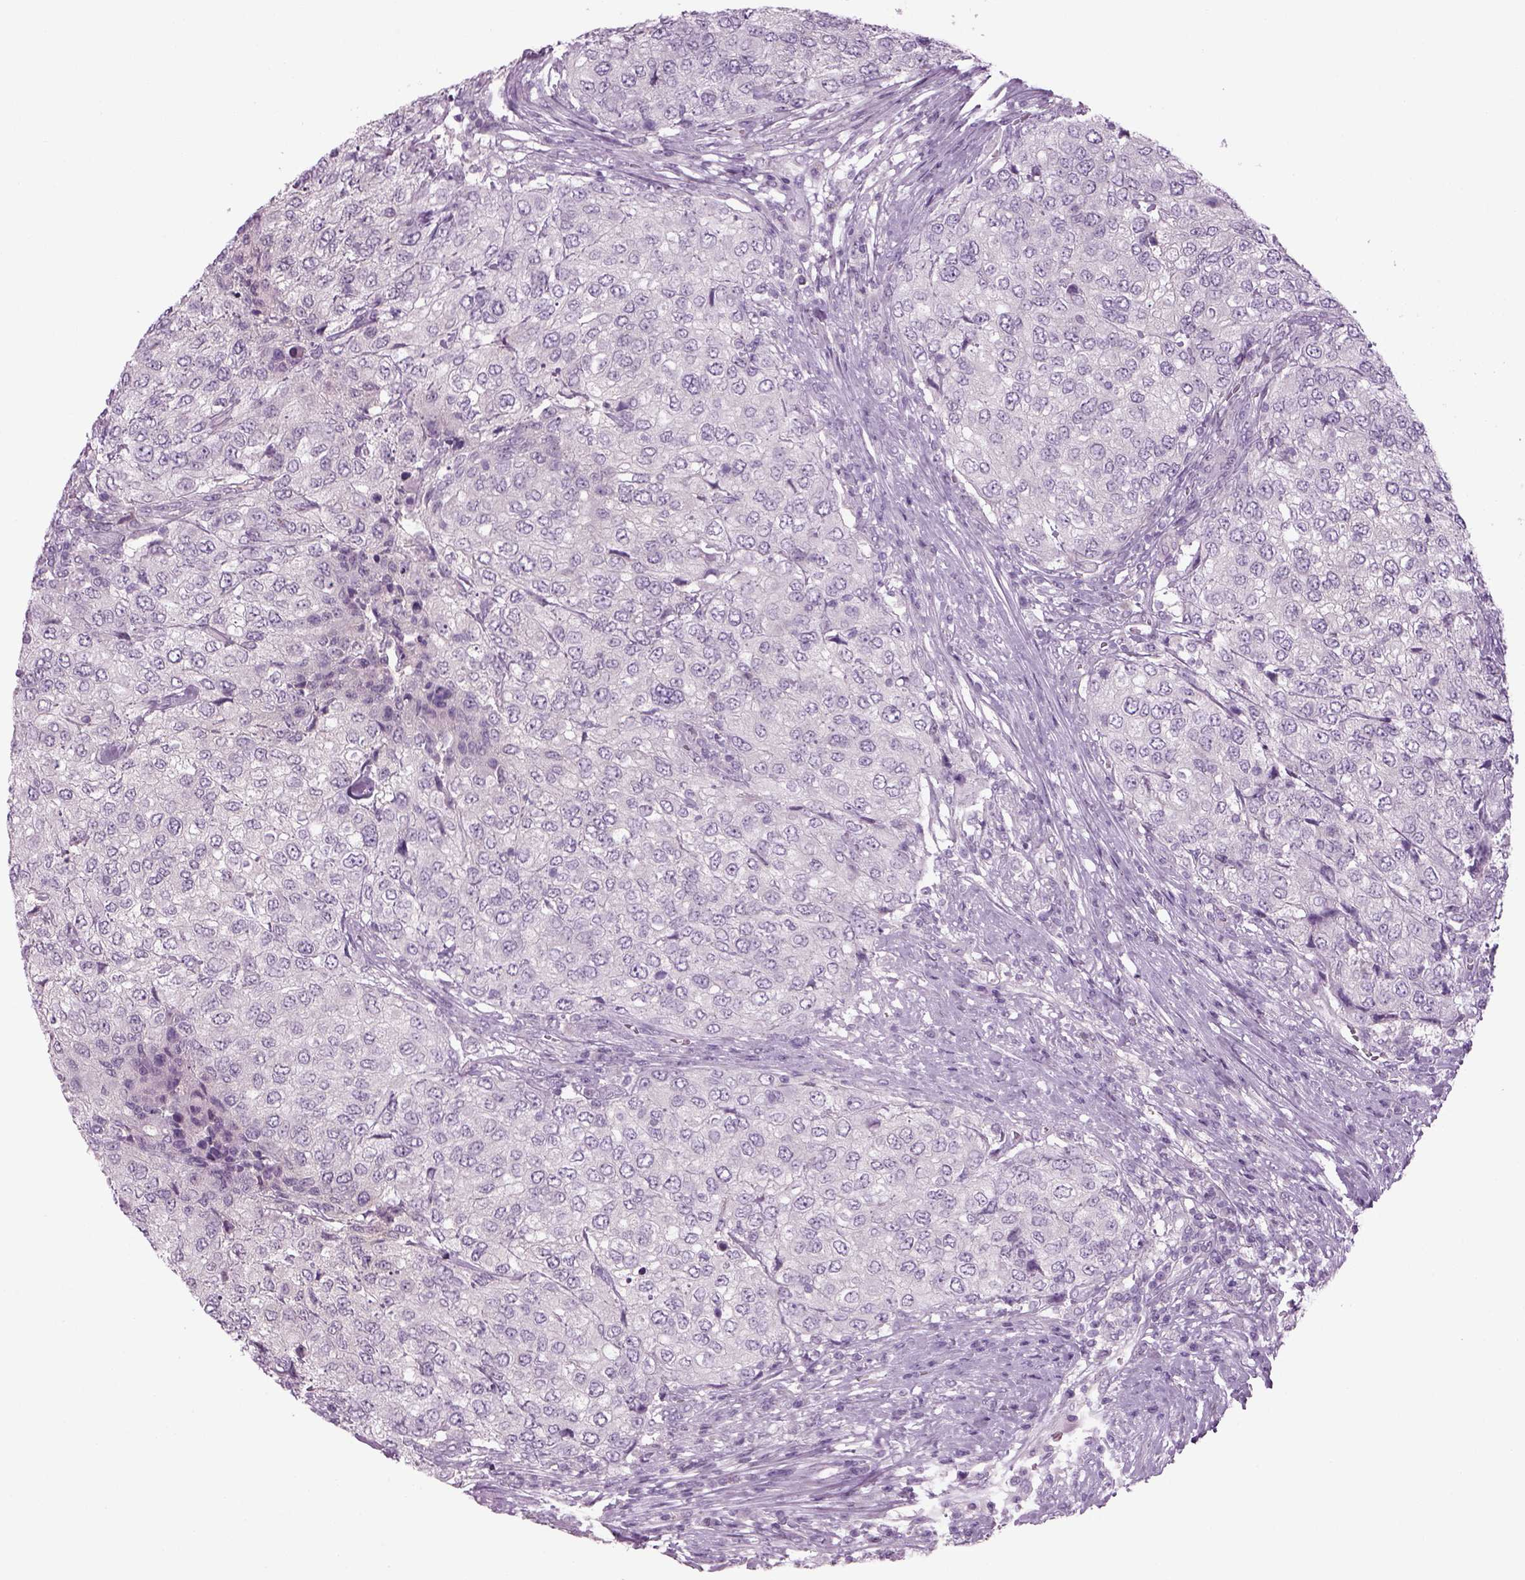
{"staining": {"intensity": "negative", "quantity": "none", "location": "none"}, "tissue": "urothelial cancer", "cell_type": "Tumor cells", "image_type": "cancer", "snomed": [{"axis": "morphology", "description": "Urothelial carcinoma, High grade"}, {"axis": "topography", "description": "Urinary bladder"}], "caption": "Immunohistochemistry of urothelial cancer reveals no expression in tumor cells.", "gene": "MDH1B", "patient": {"sex": "female", "age": 78}}